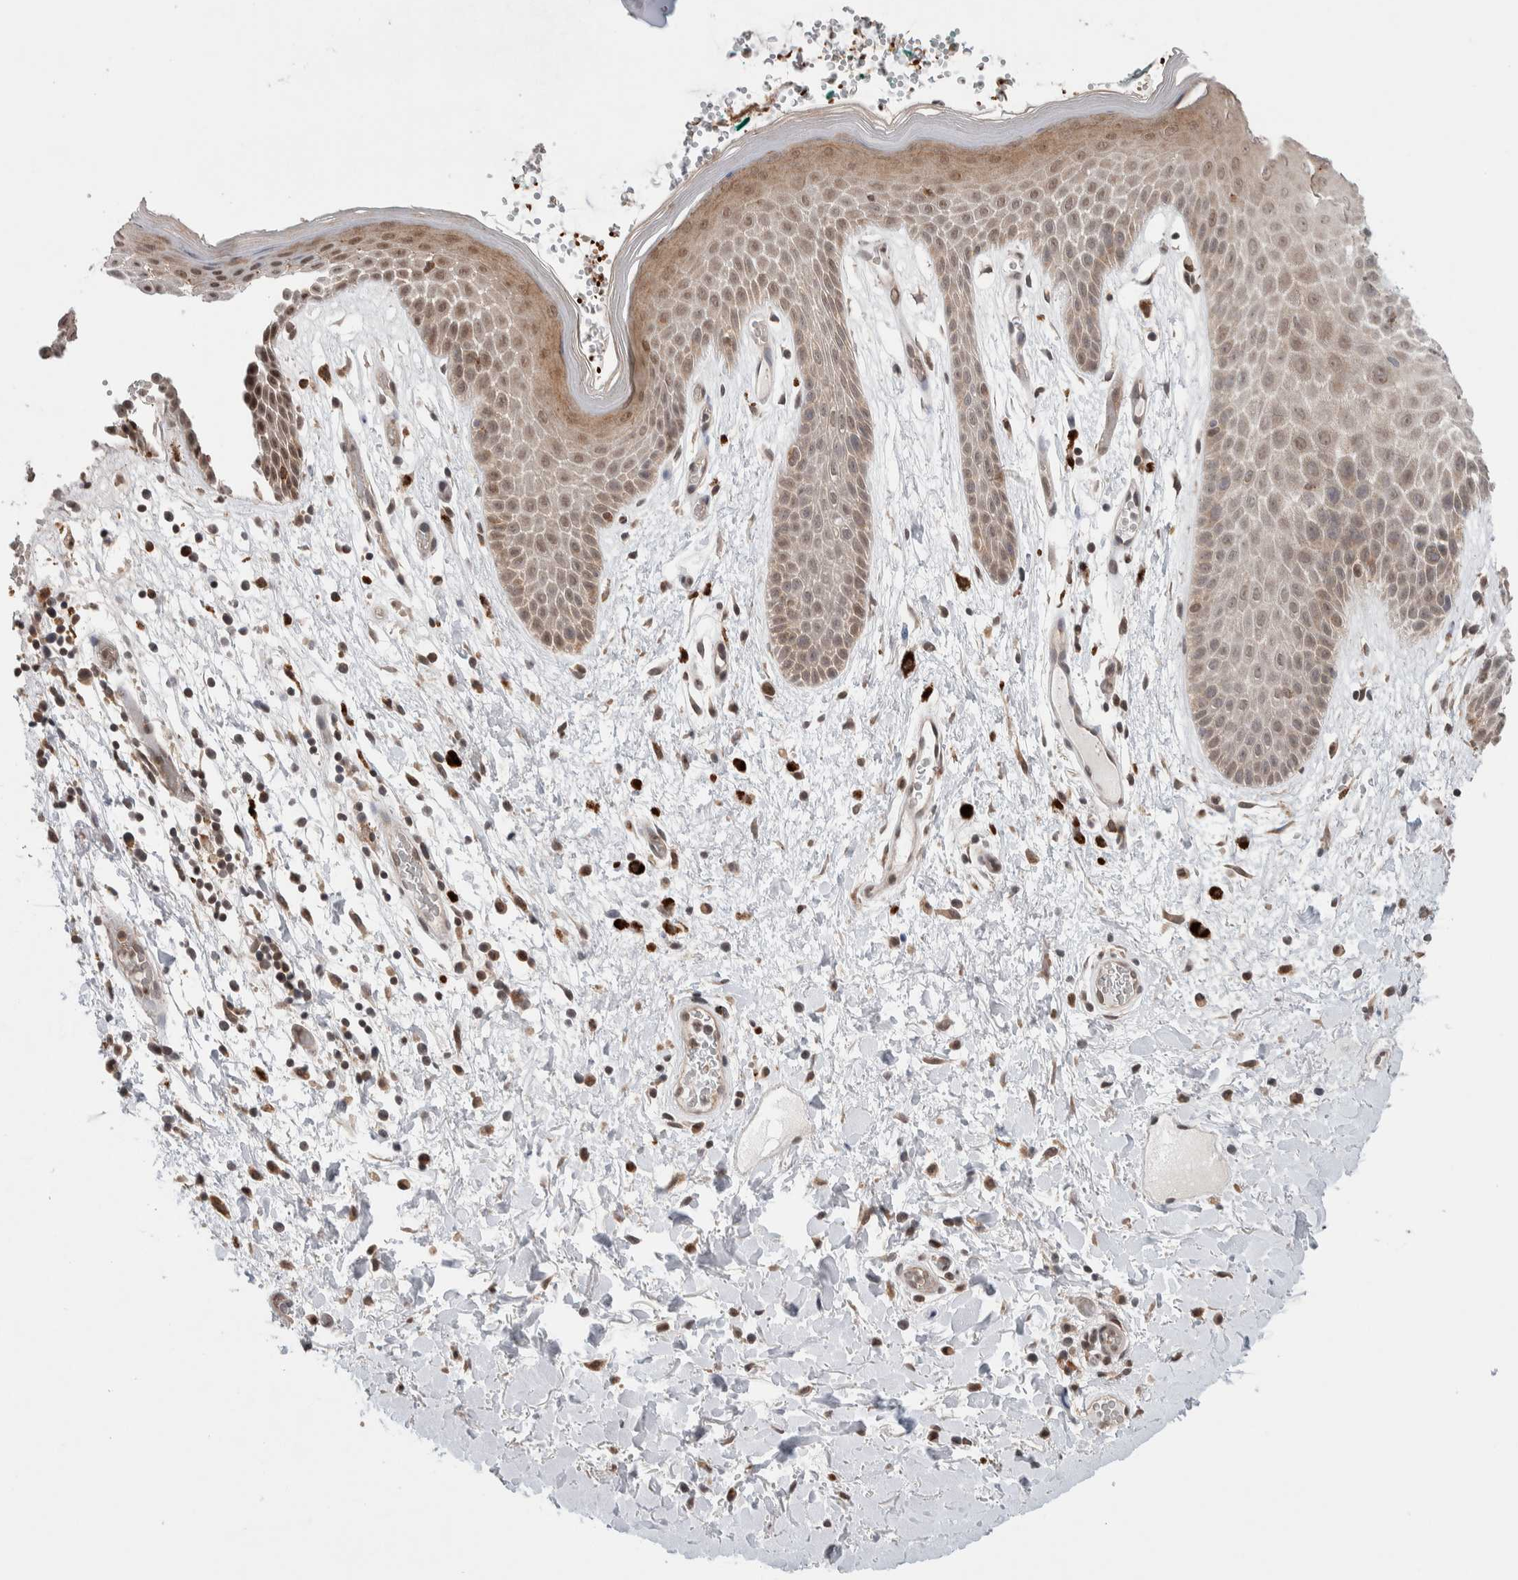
{"staining": {"intensity": "weak", "quantity": ">75%", "location": "cytoplasmic/membranous,nuclear"}, "tissue": "skin", "cell_type": "Epidermal cells", "image_type": "normal", "snomed": [{"axis": "morphology", "description": "Normal tissue, NOS"}, {"axis": "topography", "description": "Anal"}], "caption": "Immunohistochemical staining of benign human skin shows low levels of weak cytoplasmic/membranous,nuclear positivity in about >75% of epidermal cells.", "gene": "KCNK1", "patient": {"sex": "male", "age": 74}}